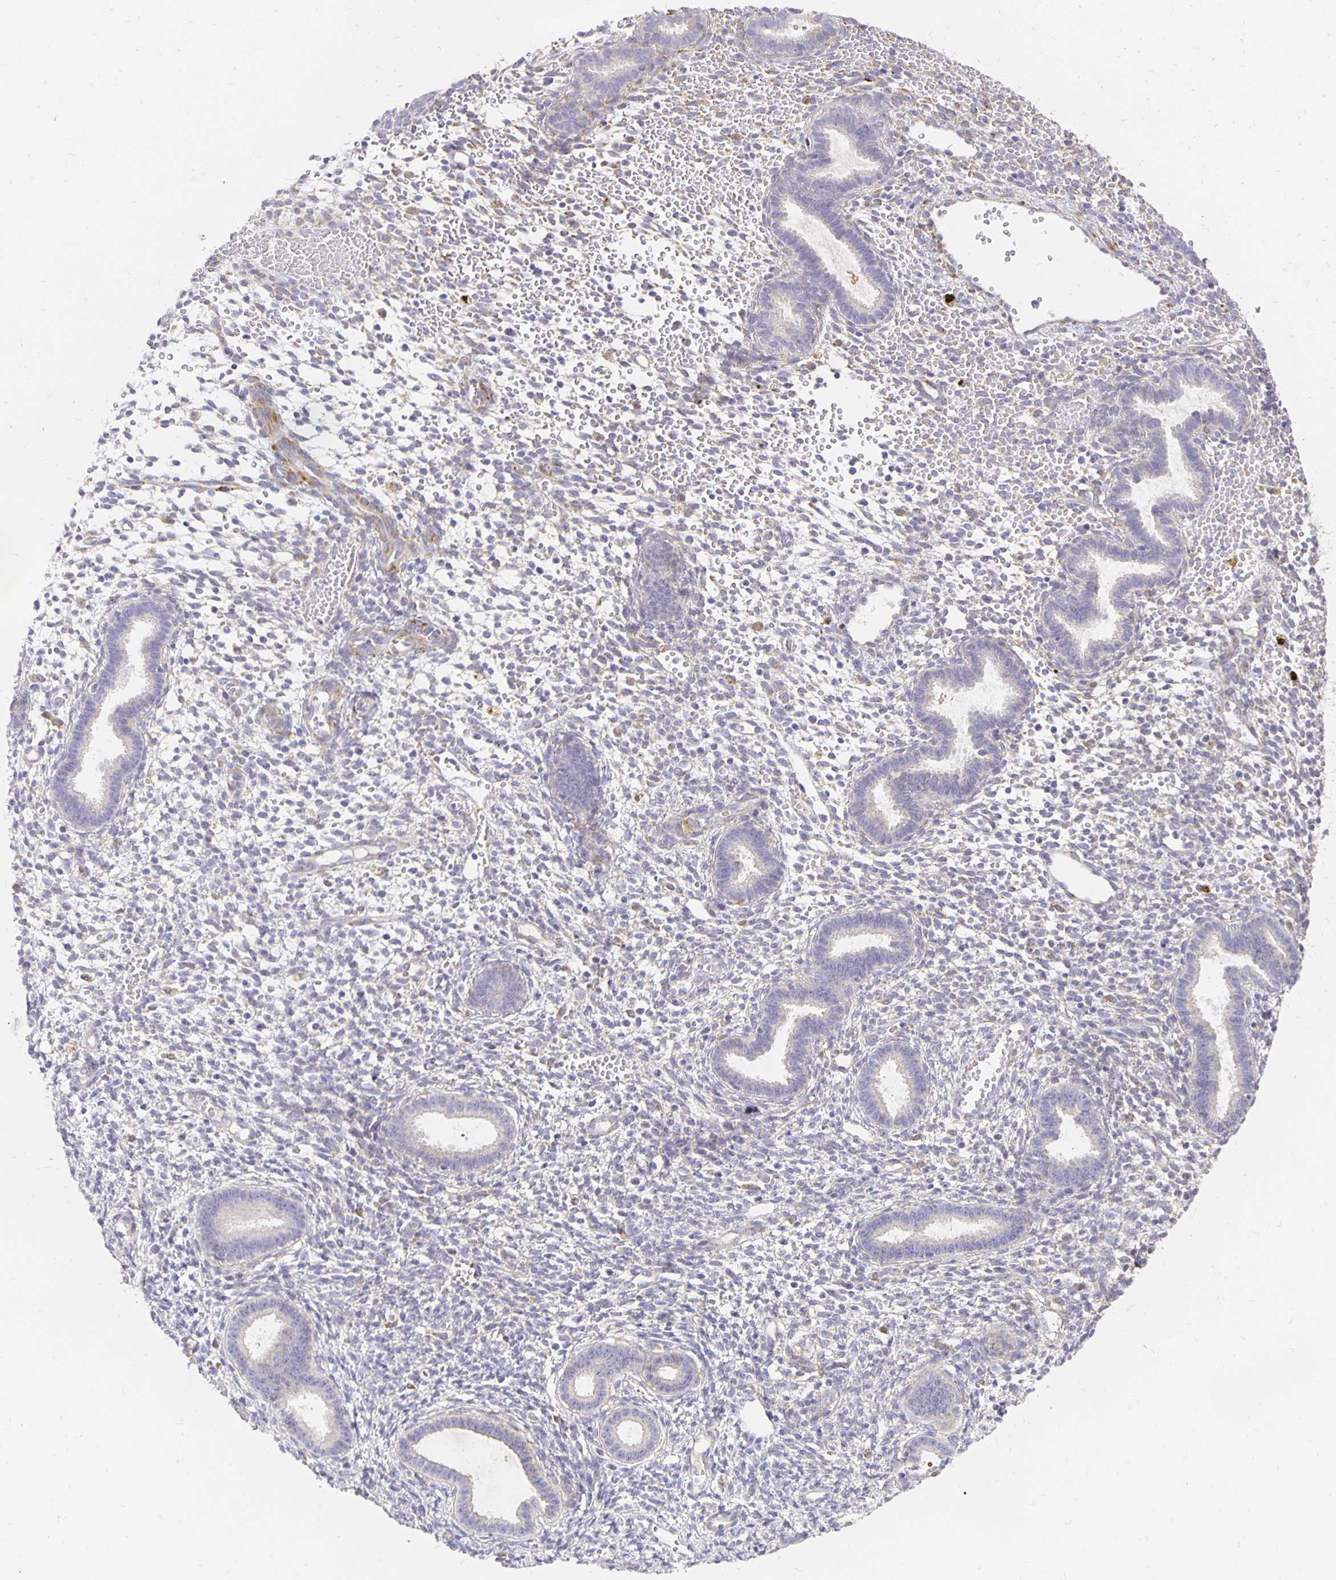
{"staining": {"intensity": "negative", "quantity": "none", "location": "none"}, "tissue": "endometrium", "cell_type": "Cells in endometrial stroma", "image_type": "normal", "snomed": [{"axis": "morphology", "description": "Normal tissue, NOS"}, {"axis": "topography", "description": "Endometrium"}], "caption": "DAB (3,3'-diaminobenzidine) immunohistochemical staining of unremarkable human endometrium demonstrates no significant expression in cells in endometrial stroma.", "gene": "PLOD1", "patient": {"sex": "female", "age": 36}}